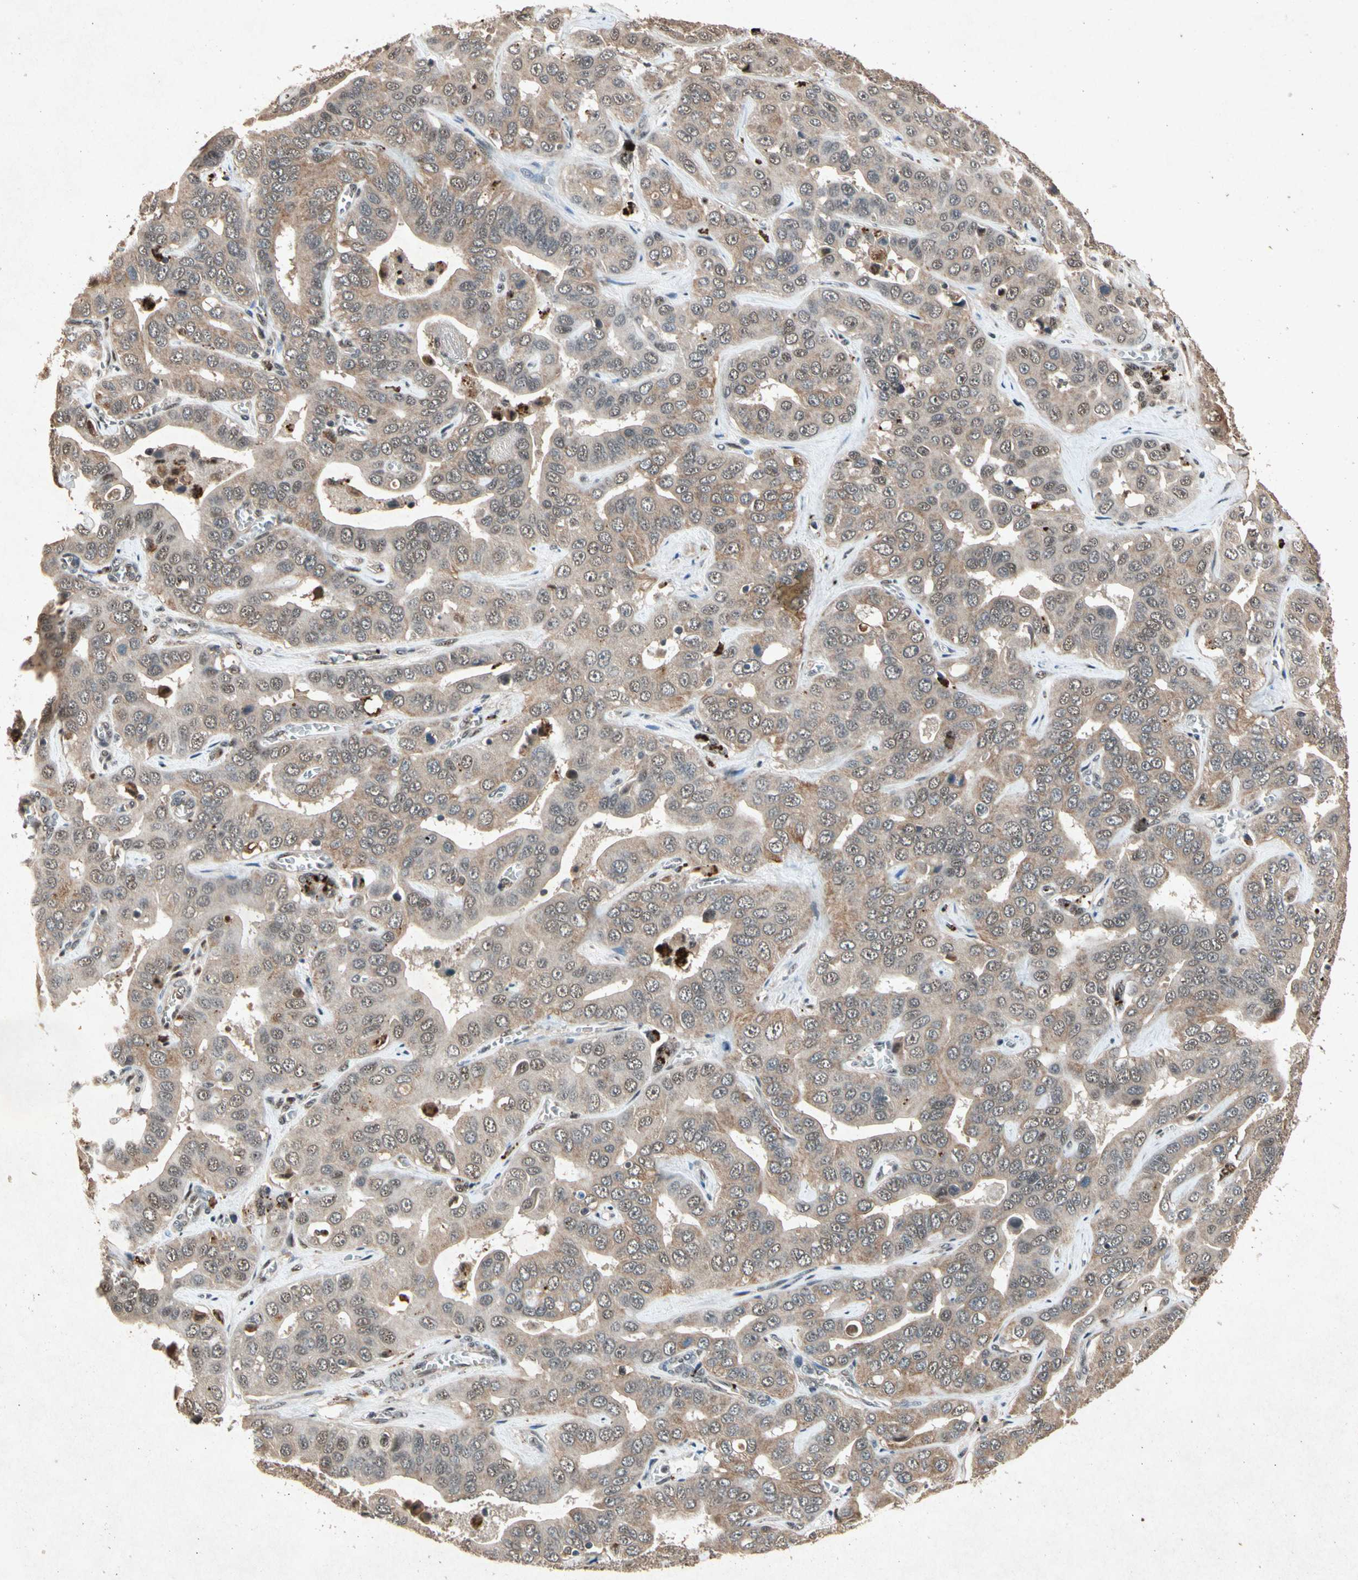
{"staining": {"intensity": "weak", "quantity": "25%-75%", "location": "cytoplasmic/membranous,nuclear"}, "tissue": "liver cancer", "cell_type": "Tumor cells", "image_type": "cancer", "snomed": [{"axis": "morphology", "description": "Cholangiocarcinoma"}, {"axis": "topography", "description": "Liver"}], "caption": "Tumor cells exhibit low levels of weak cytoplasmic/membranous and nuclear expression in about 25%-75% of cells in liver cholangiocarcinoma.", "gene": "PML", "patient": {"sex": "female", "age": 52}}